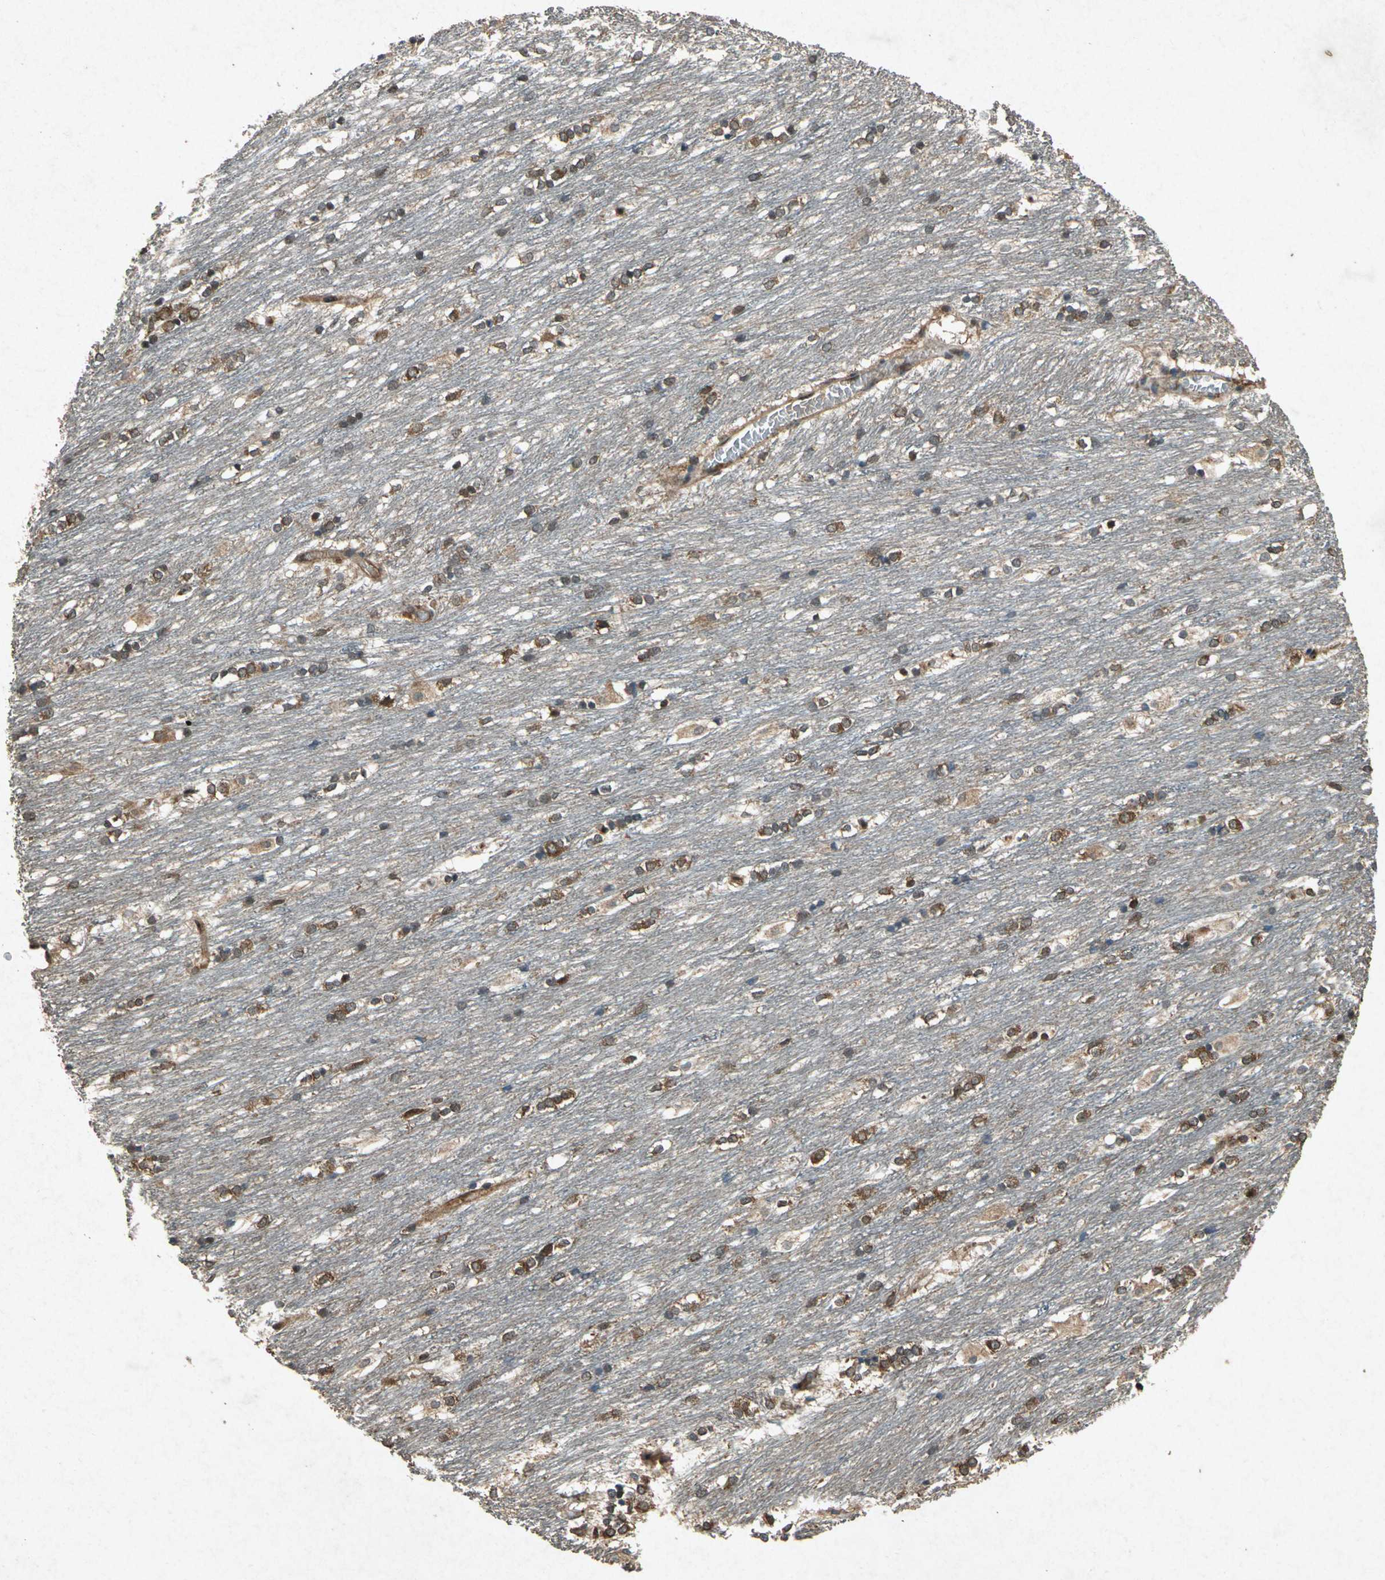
{"staining": {"intensity": "moderate", "quantity": ">75%", "location": "cytoplasmic/membranous"}, "tissue": "caudate", "cell_type": "Glial cells", "image_type": "normal", "snomed": [{"axis": "morphology", "description": "Normal tissue, NOS"}, {"axis": "topography", "description": "Lateral ventricle wall"}], "caption": "DAB (3,3'-diaminobenzidine) immunohistochemical staining of unremarkable human caudate demonstrates moderate cytoplasmic/membranous protein staining in approximately >75% of glial cells.", "gene": "HSP90AB1", "patient": {"sex": "female", "age": 19}}